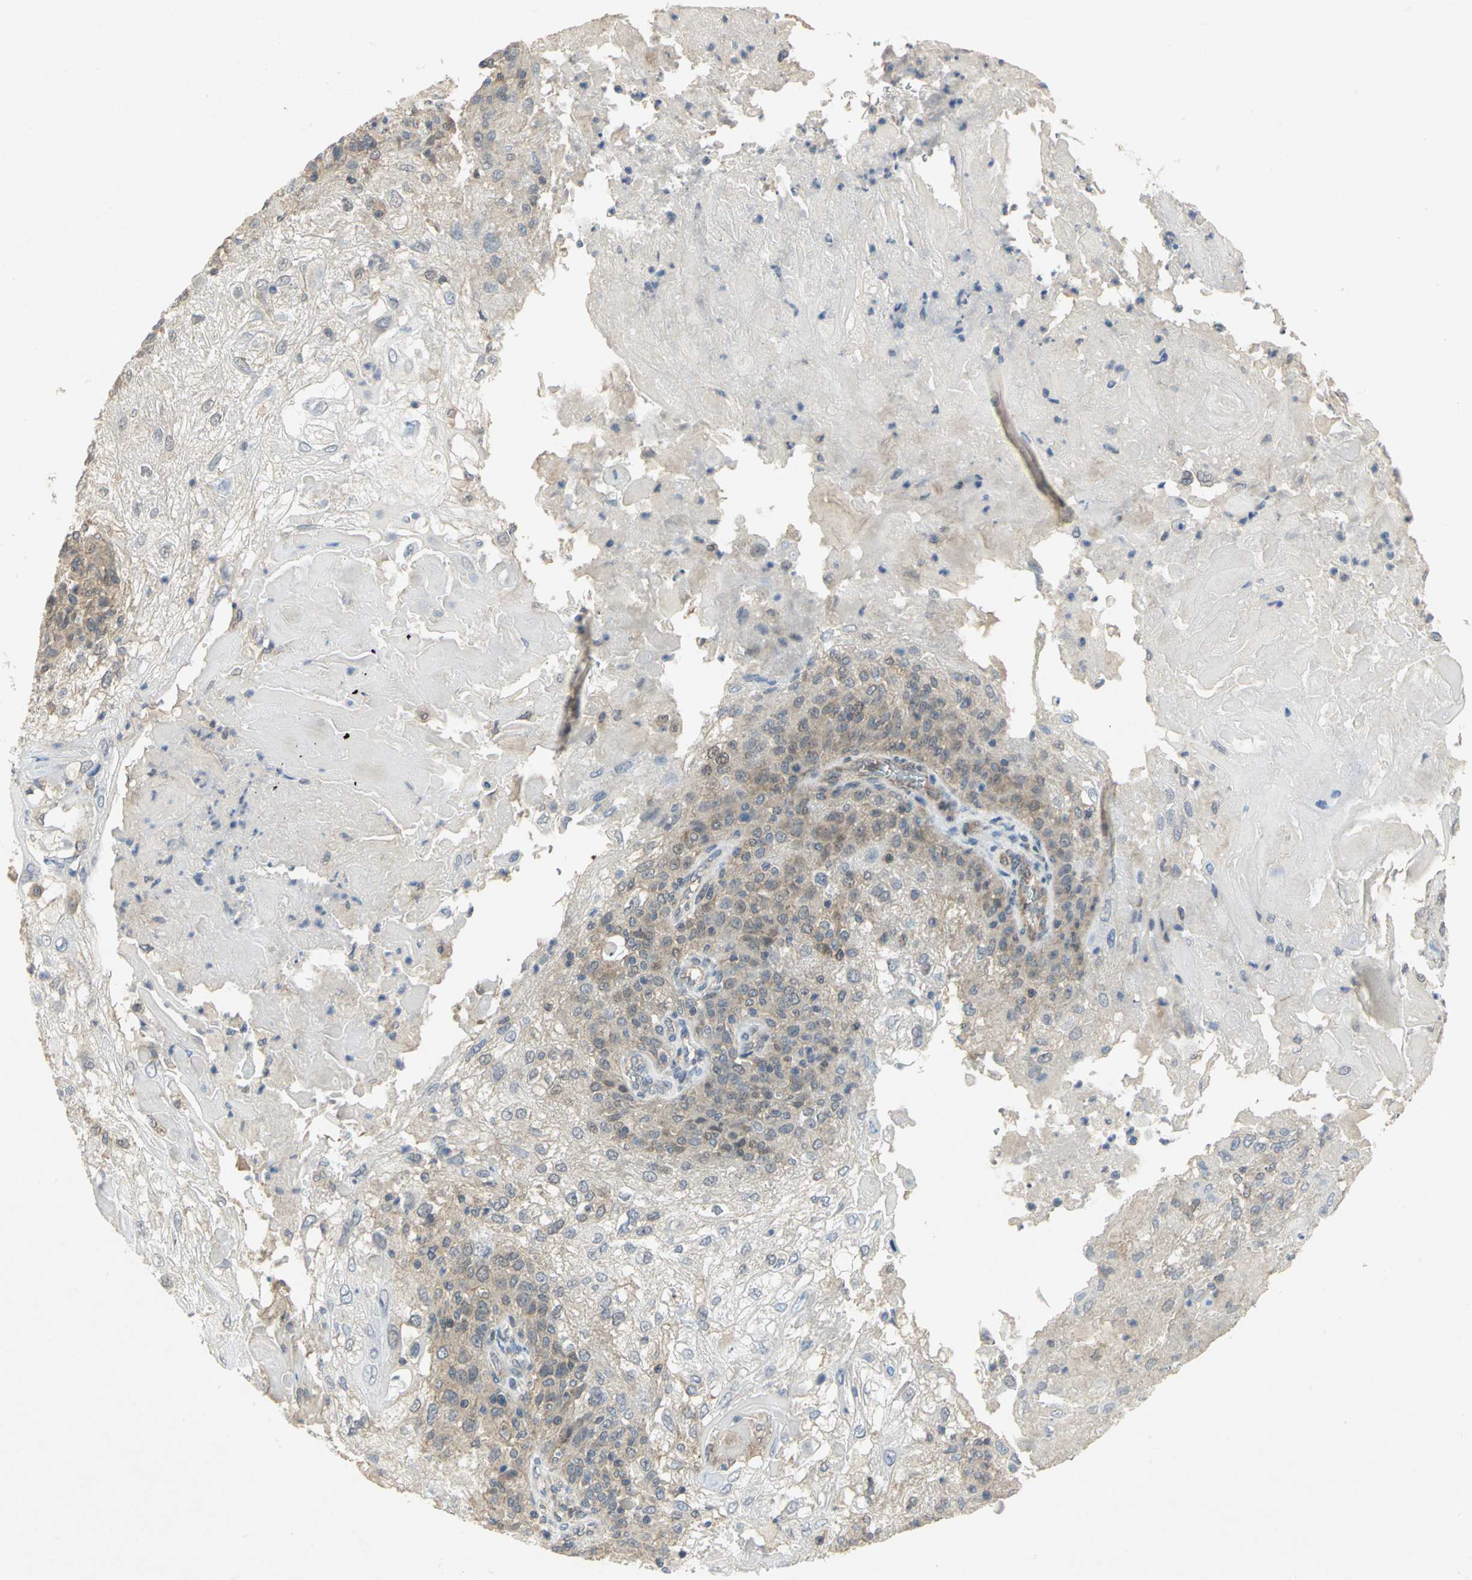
{"staining": {"intensity": "weak", "quantity": "25%-75%", "location": "cytoplasmic/membranous"}, "tissue": "skin cancer", "cell_type": "Tumor cells", "image_type": "cancer", "snomed": [{"axis": "morphology", "description": "Normal tissue, NOS"}, {"axis": "morphology", "description": "Squamous cell carcinoma, NOS"}, {"axis": "topography", "description": "Skin"}], "caption": "The photomicrograph reveals immunohistochemical staining of squamous cell carcinoma (skin). There is weak cytoplasmic/membranous positivity is seen in about 25%-75% of tumor cells.", "gene": "PPIA", "patient": {"sex": "female", "age": 83}}